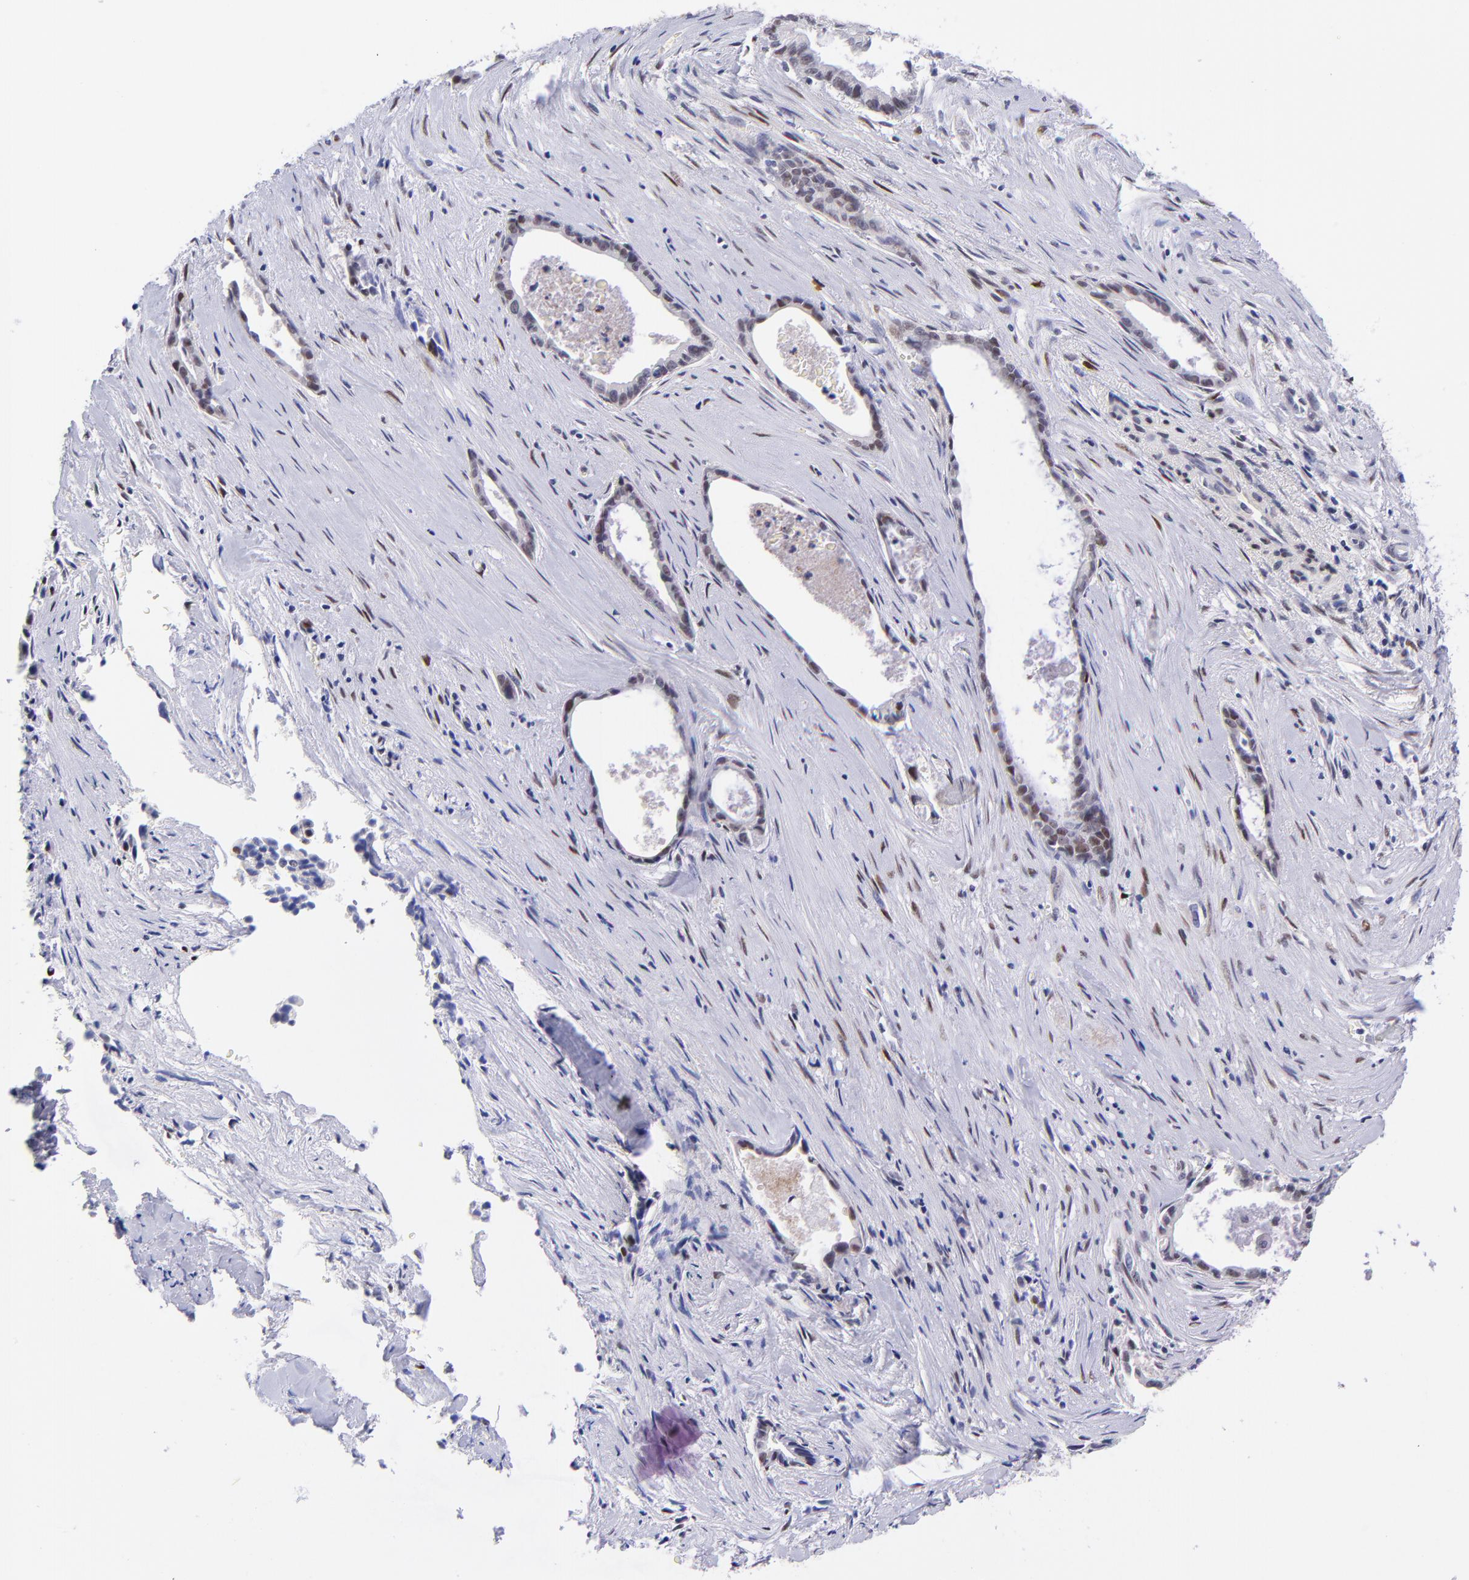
{"staining": {"intensity": "weak", "quantity": "25%-75%", "location": "nuclear"}, "tissue": "liver cancer", "cell_type": "Tumor cells", "image_type": "cancer", "snomed": [{"axis": "morphology", "description": "Cholangiocarcinoma"}, {"axis": "topography", "description": "Liver"}], "caption": "A brown stain shows weak nuclear expression of a protein in liver cancer (cholangiocarcinoma) tumor cells. The protein of interest is shown in brown color, while the nuclei are stained blue.", "gene": "SOX6", "patient": {"sex": "female", "age": 55}}